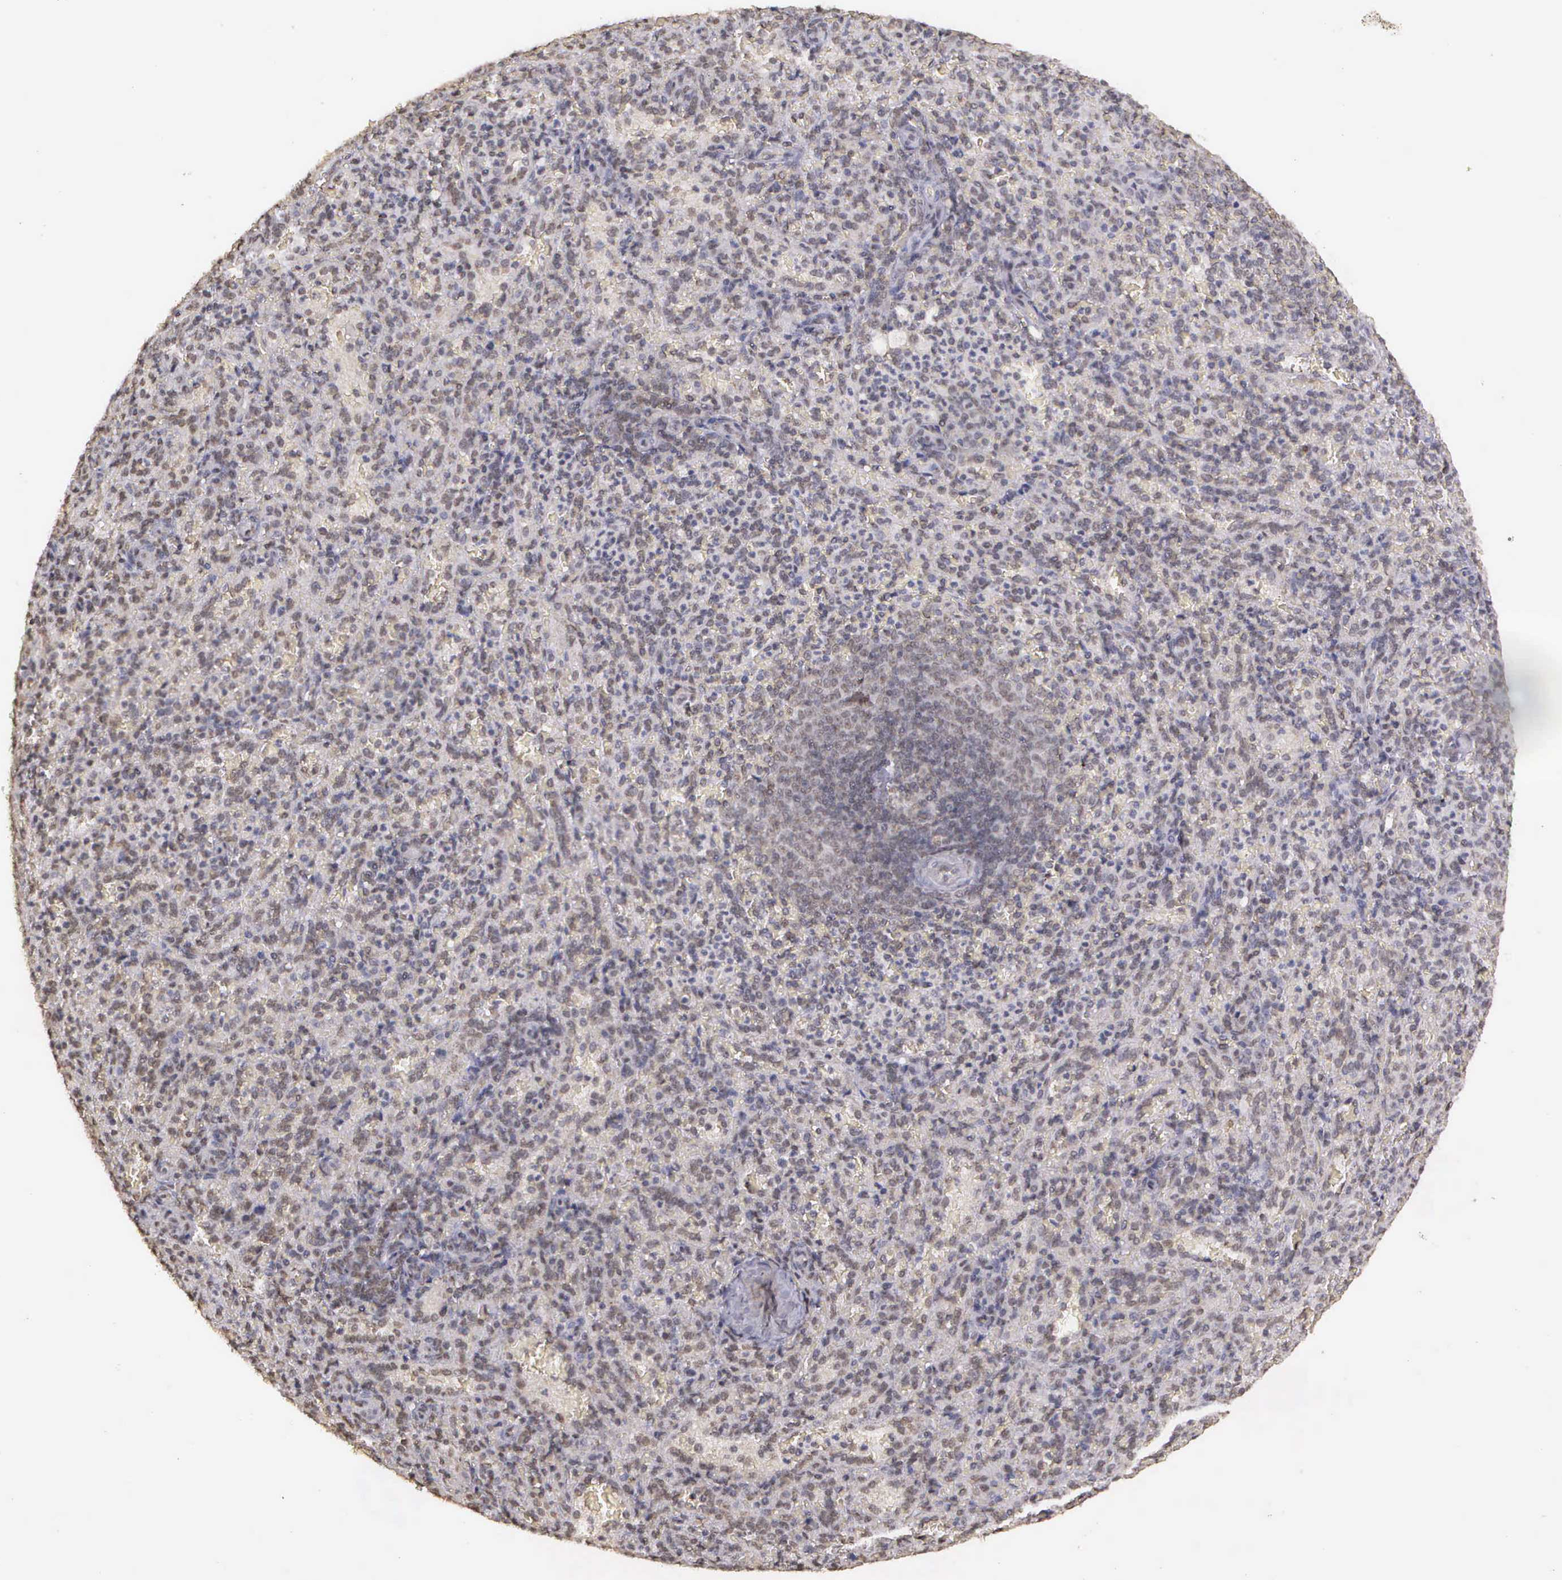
{"staining": {"intensity": "negative", "quantity": "none", "location": "none"}, "tissue": "spleen", "cell_type": "Cells in red pulp", "image_type": "normal", "snomed": [{"axis": "morphology", "description": "Normal tissue, NOS"}, {"axis": "topography", "description": "Spleen"}], "caption": "Histopathology image shows no significant protein staining in cells in red pulp of normal spleen.", "gene": "ARMCX5", "patient": {"sex": "female", "age": 21}}